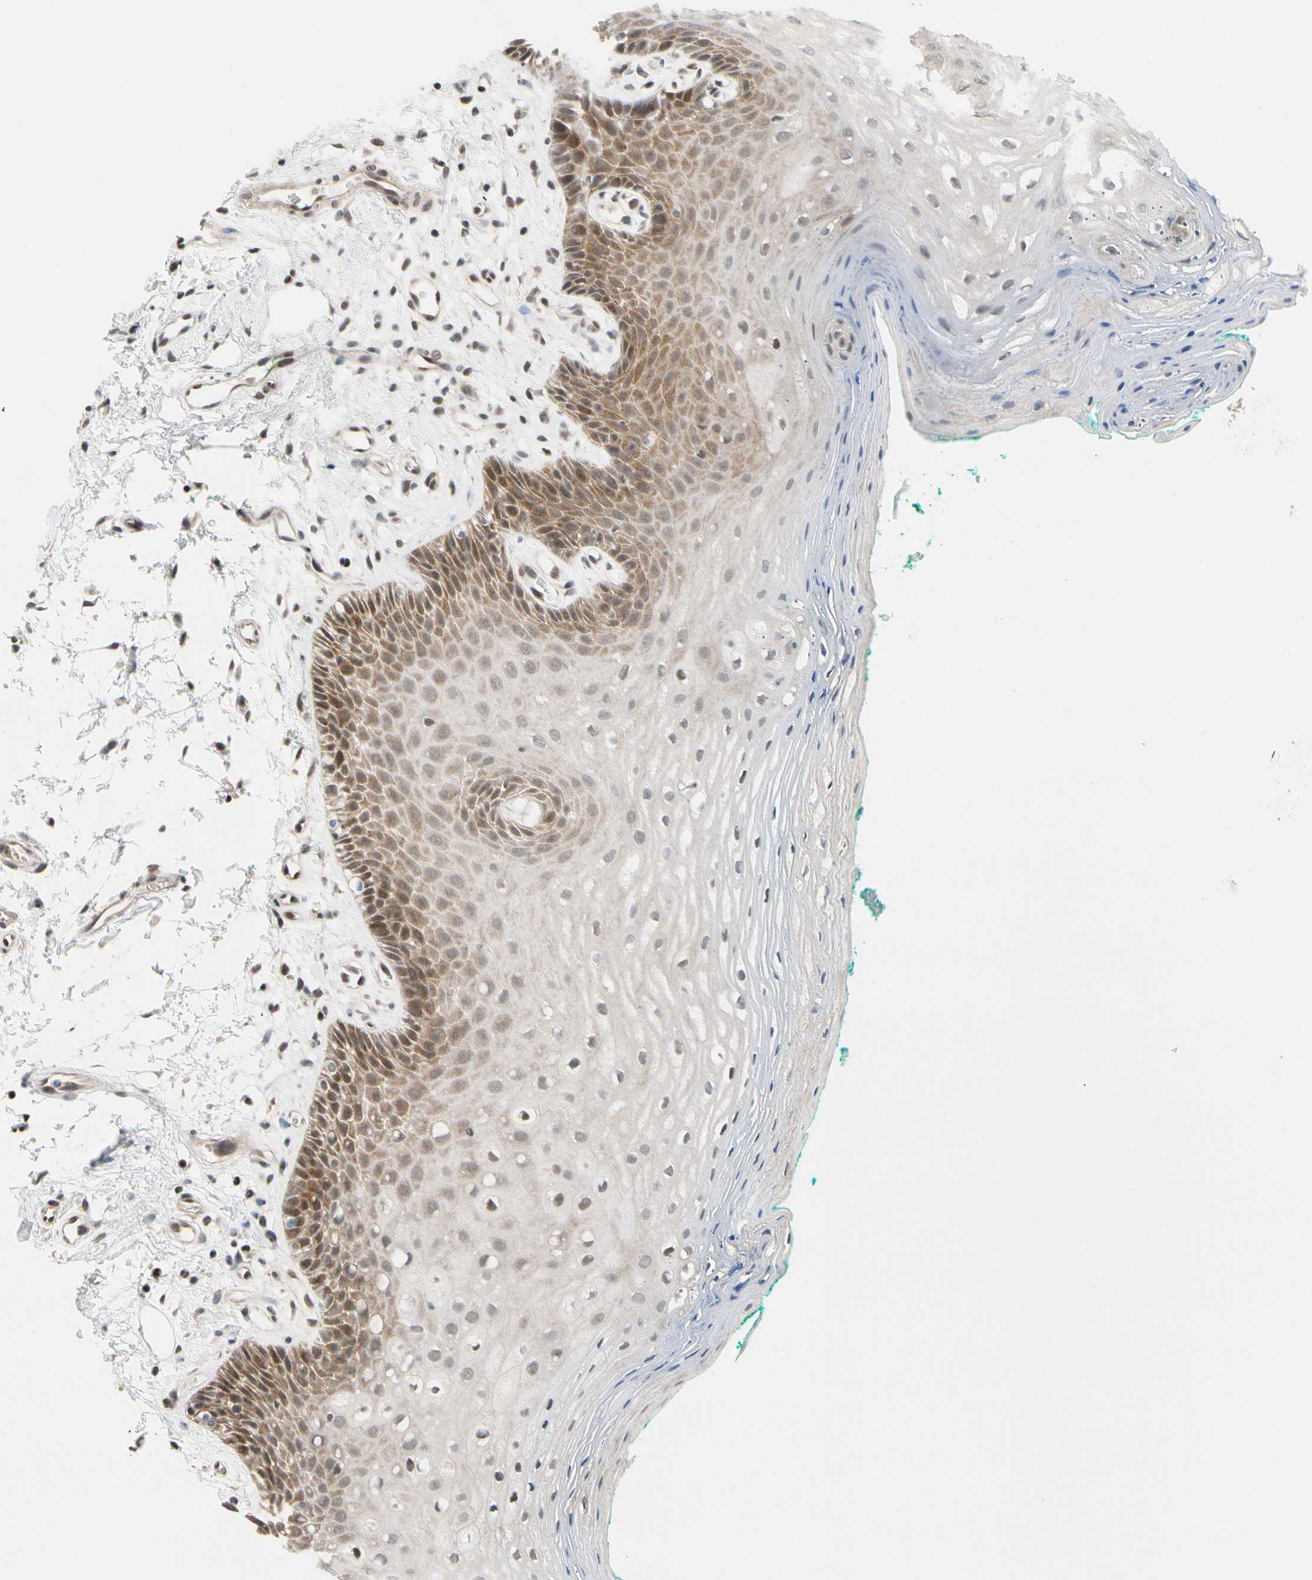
{"staining": {"intensity": "moderate", "quantity": "25%-75%", "location": "cytoplasmic/membranous,nuclear"}, "tissue": "oral mucosa", "cell_type": "Squamous epithelial cells", "image_type": "normal", "snomed": [{"axis": "morphology", "description": "Normal tissue, NOS"}, {"axis": "topography", "description": "Skeletal muscle"}, {"axis": "topography", "description": "Oral tissue"}, {"axis": "topography", "description": "Peripheral nerve tissue"}], "caption": "Immunohistochemistry (IHC) photomicrograph of unremarkable human oral mucosa stained for a protein (brown), which demonstrates medium levels of moderate cytoplasmic/membranous,nuclear positivity in about 25%-75% of squamous epithelial cells.", "gene": "TAF4", "patient": {"sex": "female", "age": 84}}